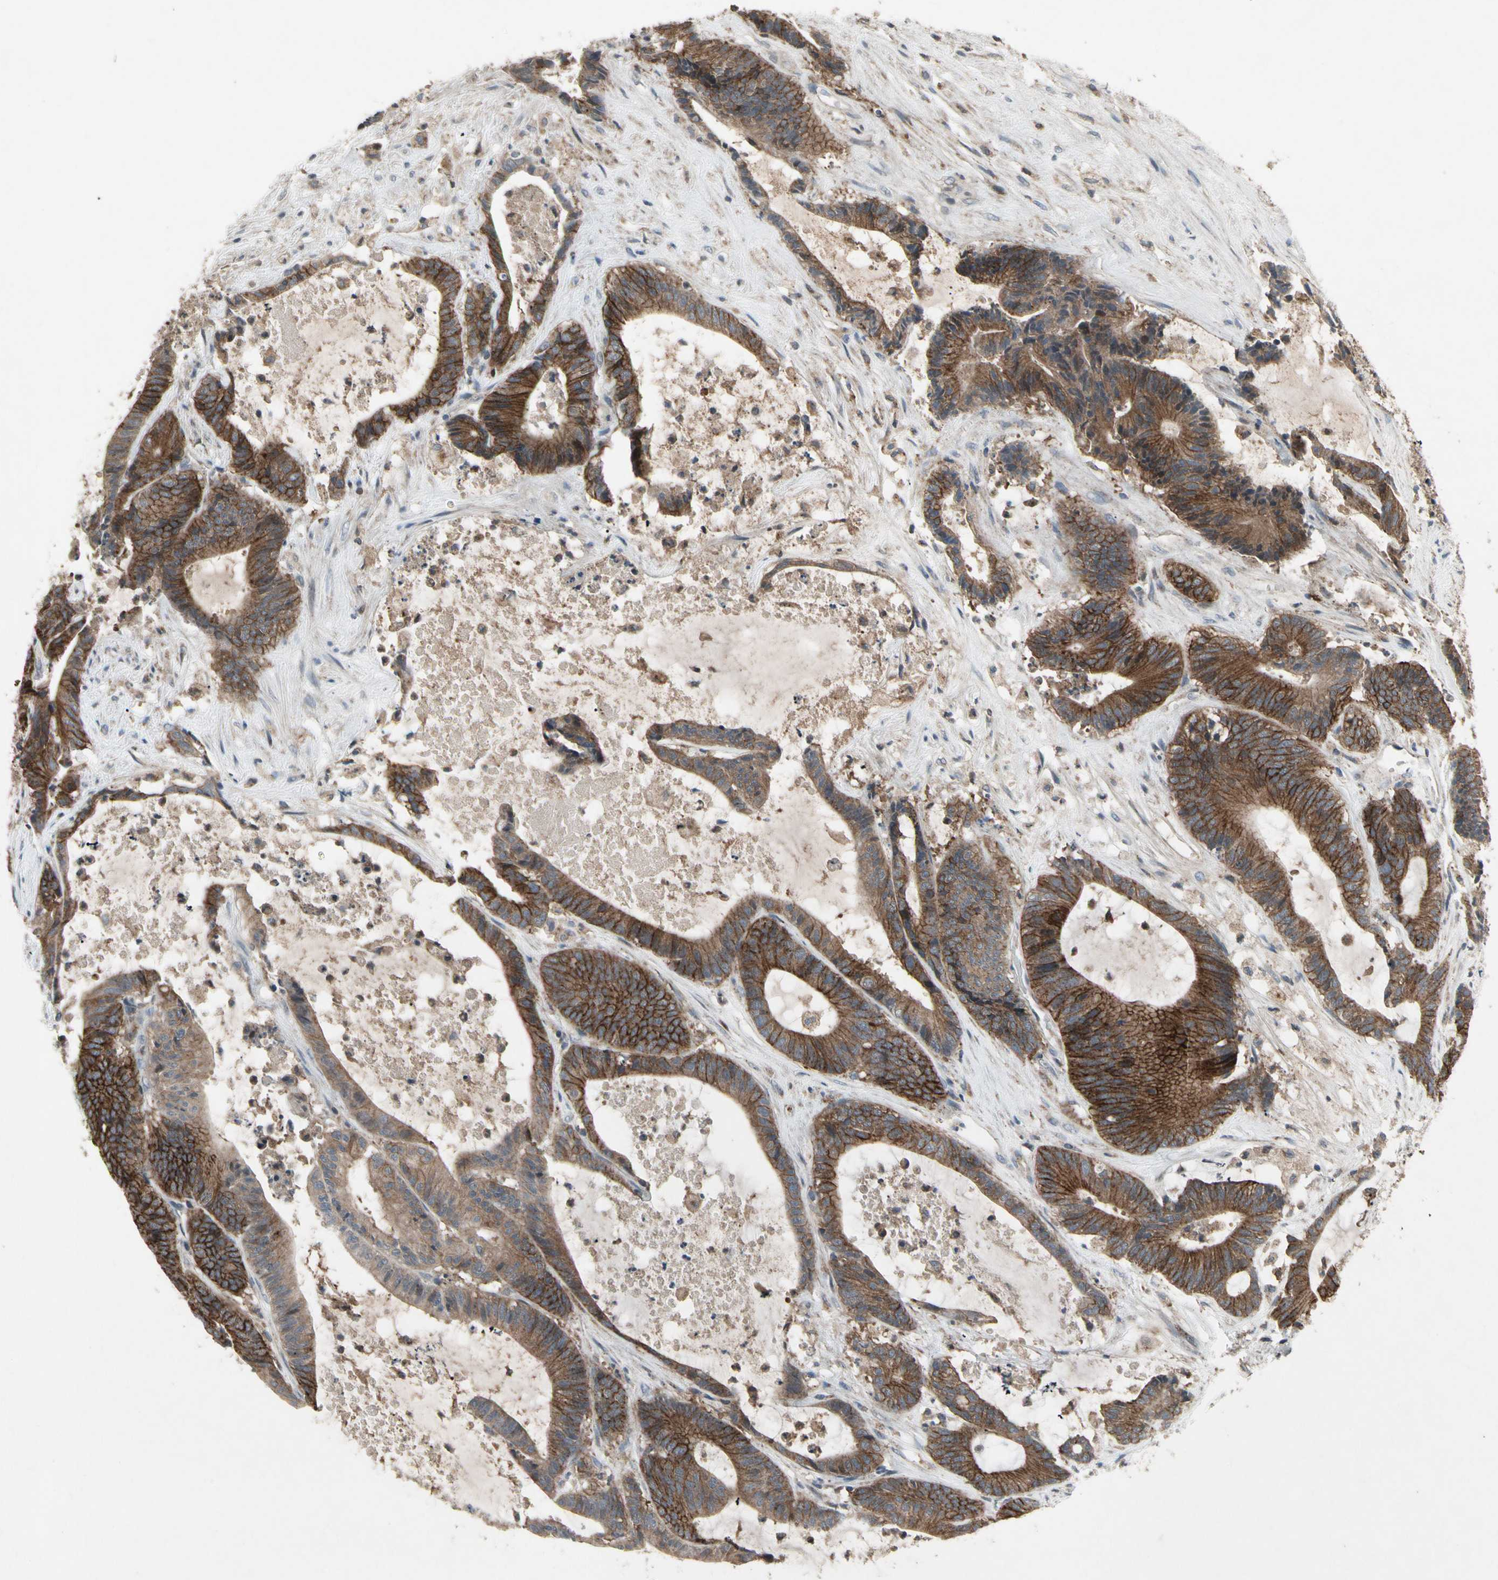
{"staining": {"intensity": "moderate", "quantity": ">75%", "location": "cytoplasmic/membranous"}, "tissue": "colorectal cancer", "cell_type": "Tumor cells", "image_type": "cancer", "snomed": [{"axis": "morphology", "description": "Adenocarcinoma, NOS"}, {"axis": "topography", "description": "Colon"}], "caption": "An immunohistochemistry image of tumor tissue is shown. Protein staining in brown labels moderate cytoplasmic/membranous positivity in colorectal adenocarcinoma within tumor cells.", "gene": "NMI", "patient": {"sex": "female", "age": 84}}